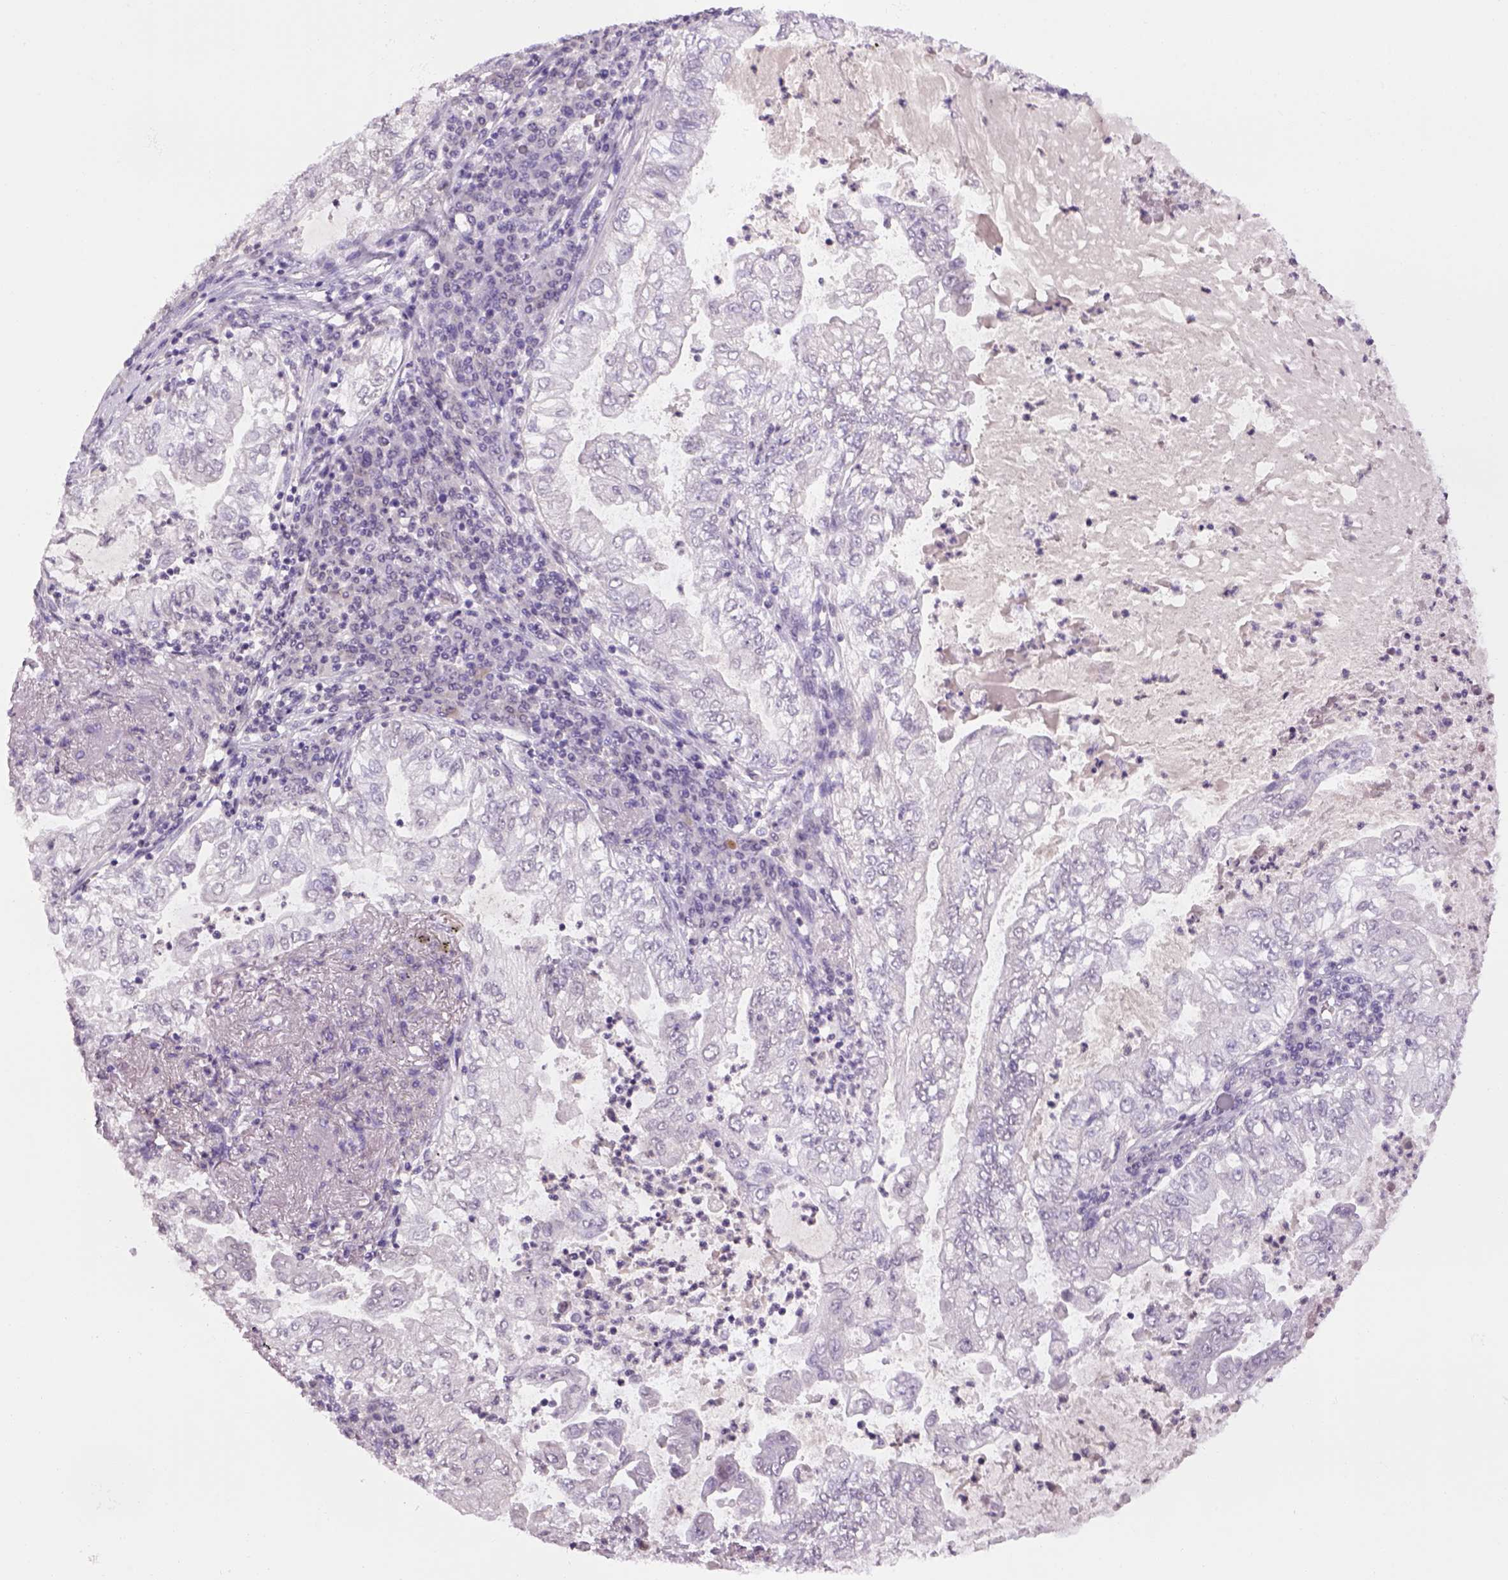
{"staining": {"intensity": "negative", "quantity": "none", "location": "none"}, "tissue": "lung cancer", "cell_type": "Tumor cells", "image_type": "cancer", "snomed": [{"axis": "morphology", "description": "Adenocarcinoma, NOS"}, {"axis": "topography", "description": "Lung"}], "caption": "Immunohistochemistry (IHC) of lung adenocarcinoma displays no staining in tumor cells.", "gene": "PRRT1", "patient": {"sex": "female", "age": 73}}